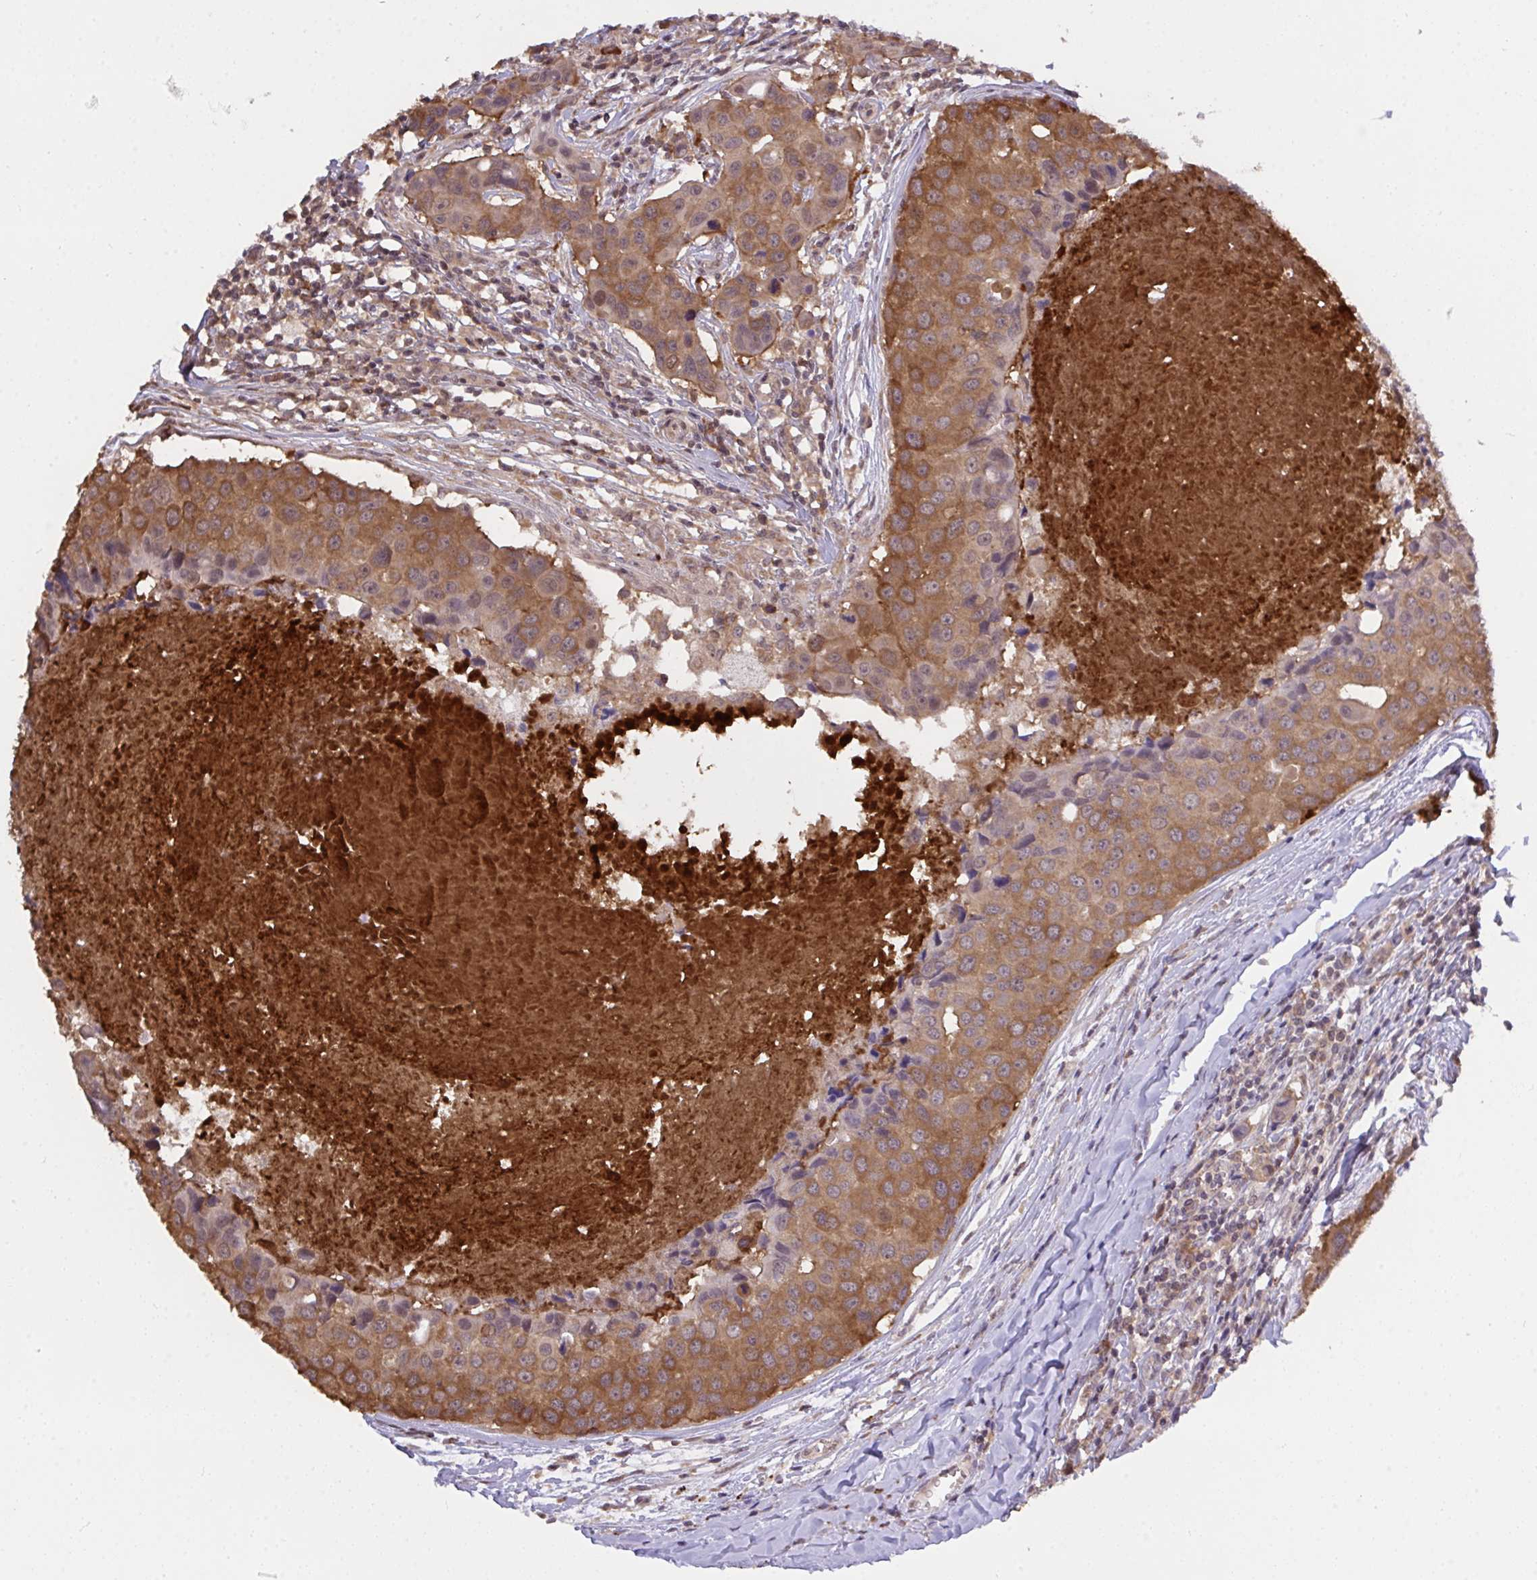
{"staining": {"intensity": "moderate", "quantity": ">75%", "location": "cytoplasmic/membranous"}, "tissue": "breast cancer", "cell_type": "Tumor cells", "image_type": "cancer", "snomed": [{"axis": "morphology", "description": "Duct carcinoma"}, {"axis": "topography", "description": "Breast"}], "caption": "IHC photomicrograph of neoplastic tissue: breast cancer (invasive ductal carcinoma) stained using immunohistochemistry (IHC) reveals medium levels of moderate protein expression localized specifically in the cytoplasmic/membranous of tumor cells, appearing as a cytoplasmic/membranous brown color.", "gene": "C12orf57", "patient": {"sex": "female", "age": 24}}